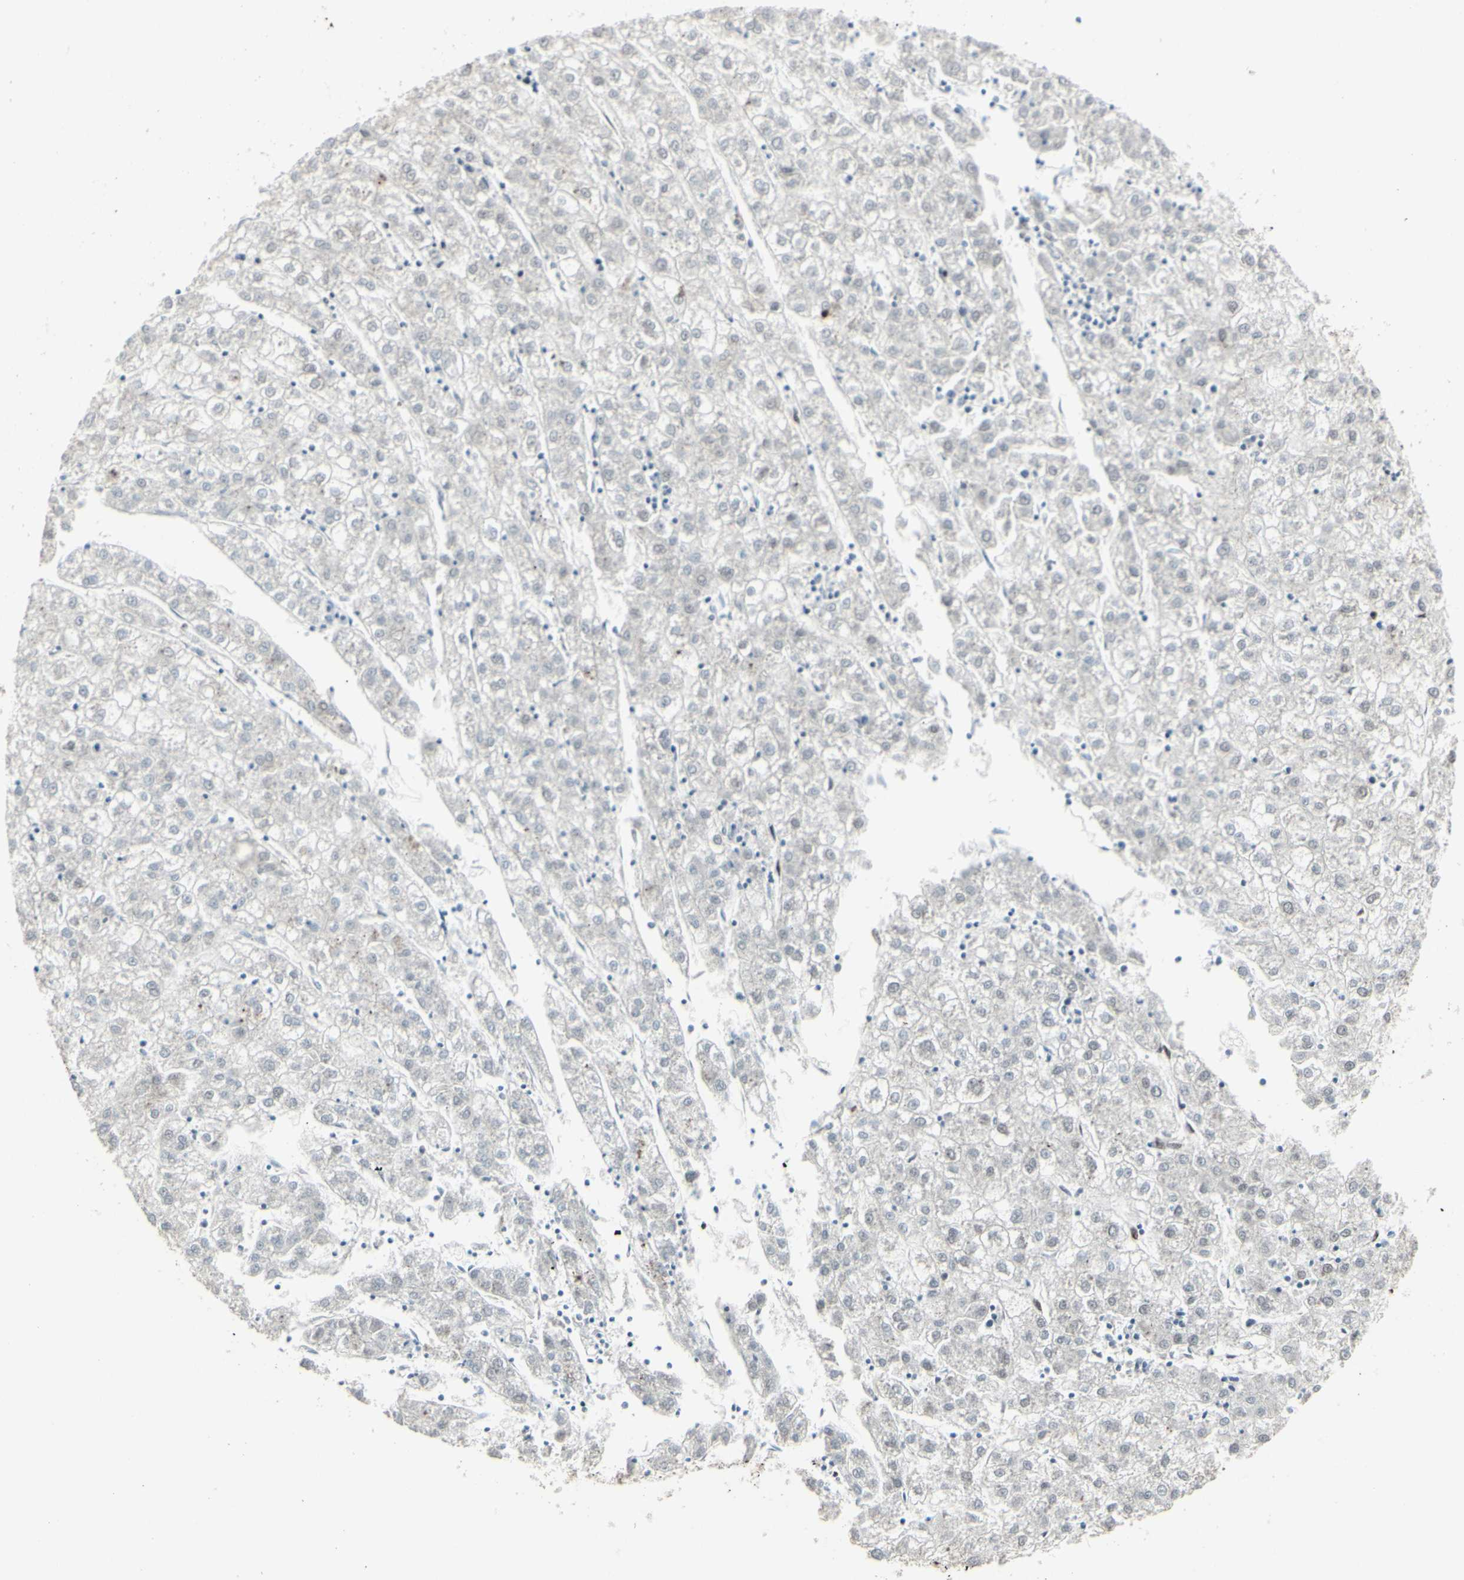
{"staining": {"intensity": "negative", "quantity": "none", "location": "none"}, "tissue": "liver cancer", "cell_type": "Tumor cells", "image_type": "cancer", "snomed": [{"axis": "morphology", "description": "Carcinoma, Hepatocellular, NOS"}, {"axis": "topography", "description": "Liver"}], "caption": "A micrograph of human liver cancer (hepatocellular carcinoma) is negative for staining in tumor cells.", "gene": "U2AF2", "patient": {"sex": "male", "age": 72}}